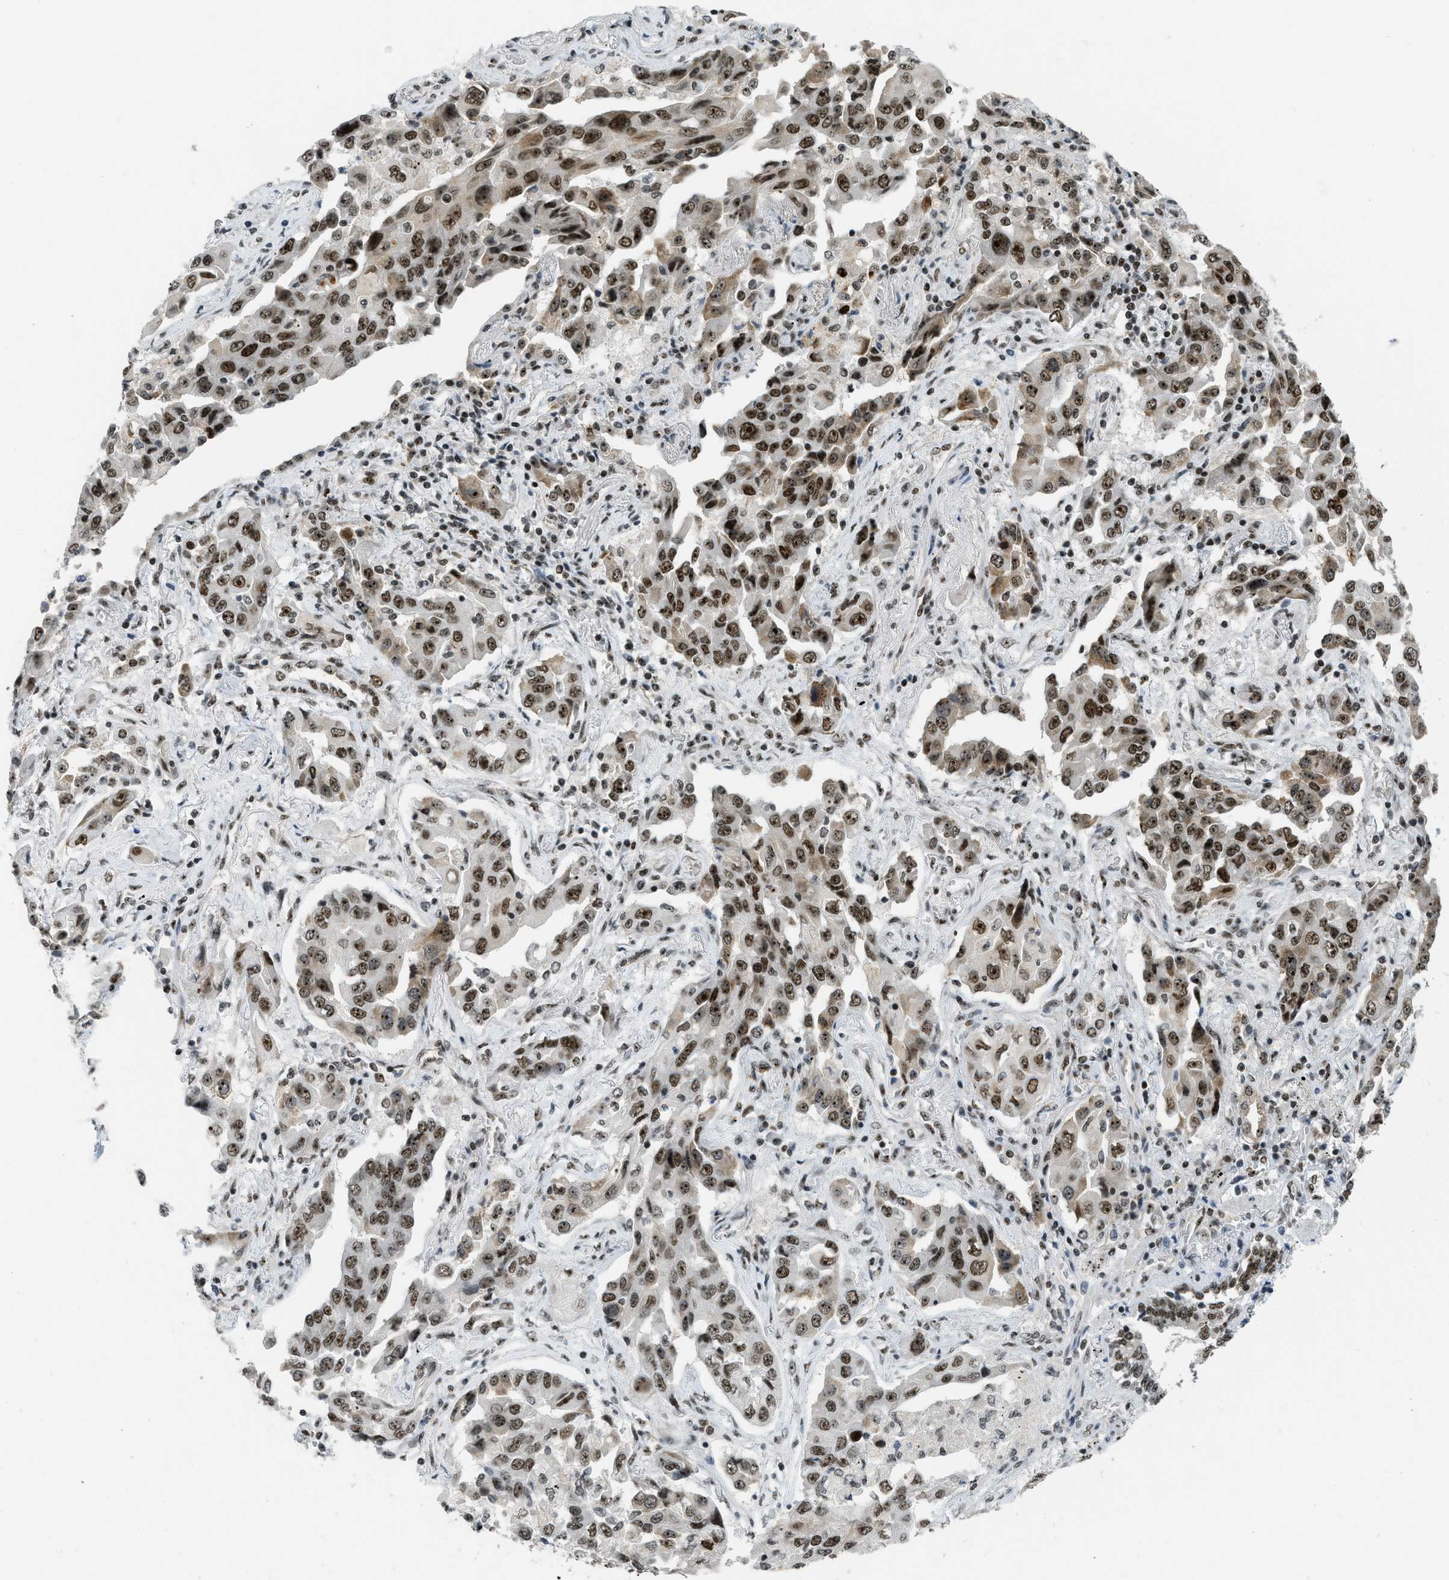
{"staining": {"intensity": "strong", "quantity": ">75%", "location": "nuclear"}, "tissue": "lung cancer", "cell_type": "Tumor cells", "image_type": "cancer", "snomed": [{"axis": "morphology", "description": "Adenocarcinoma, NOS"}, {"axis": "topography", "description": "Lung"}], "caption": "This is a histology image of immunohistochemistry staining of lung adenocarcinoma, which shows strong positivity in the nuclear of tumor cells.", "gene": "URB1", "patient": {"sex": "female", "age": 65}}